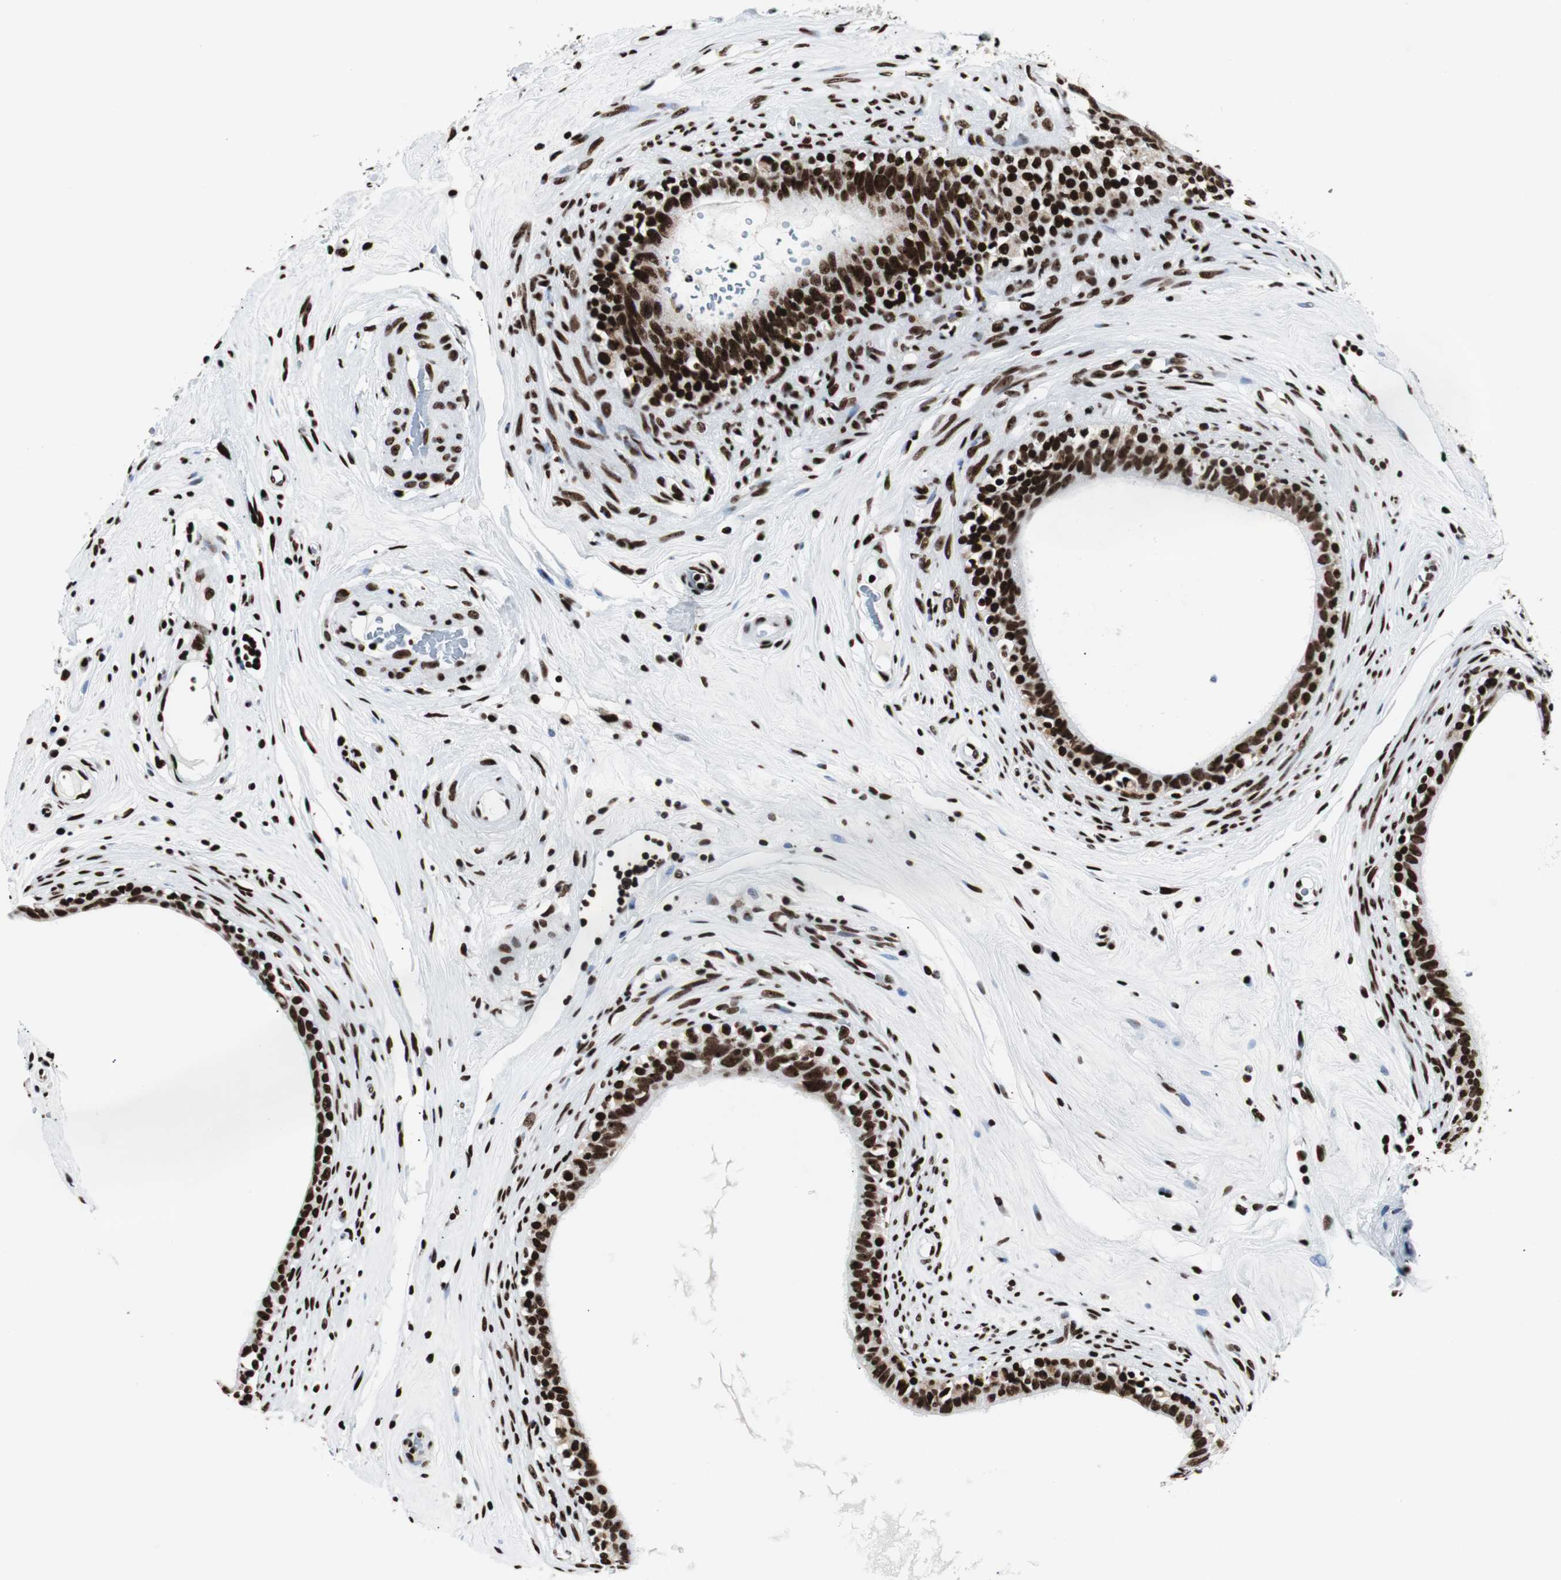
{"staining": {"intensity": "strong", "quantity": ">75%", "location": "nuclear"}, "tissue": "epididymis", "cell_type": "Glandular cells", "image_type": "normal", "snomed": [{"axis": "morphology", "description": "Normal tissue, NOS"}, {"axis": "morphology", "description": "Inflammation, NOS"}, {"axis": "topography", "description": "Epididymis"}], "caption": "Epididymis stained for a protein (brown) reveals strong nuclear positive expression in approximately >75% of glandular cells.", "gene": "NCL", "patient": {"sex": "male", "age": 84}}